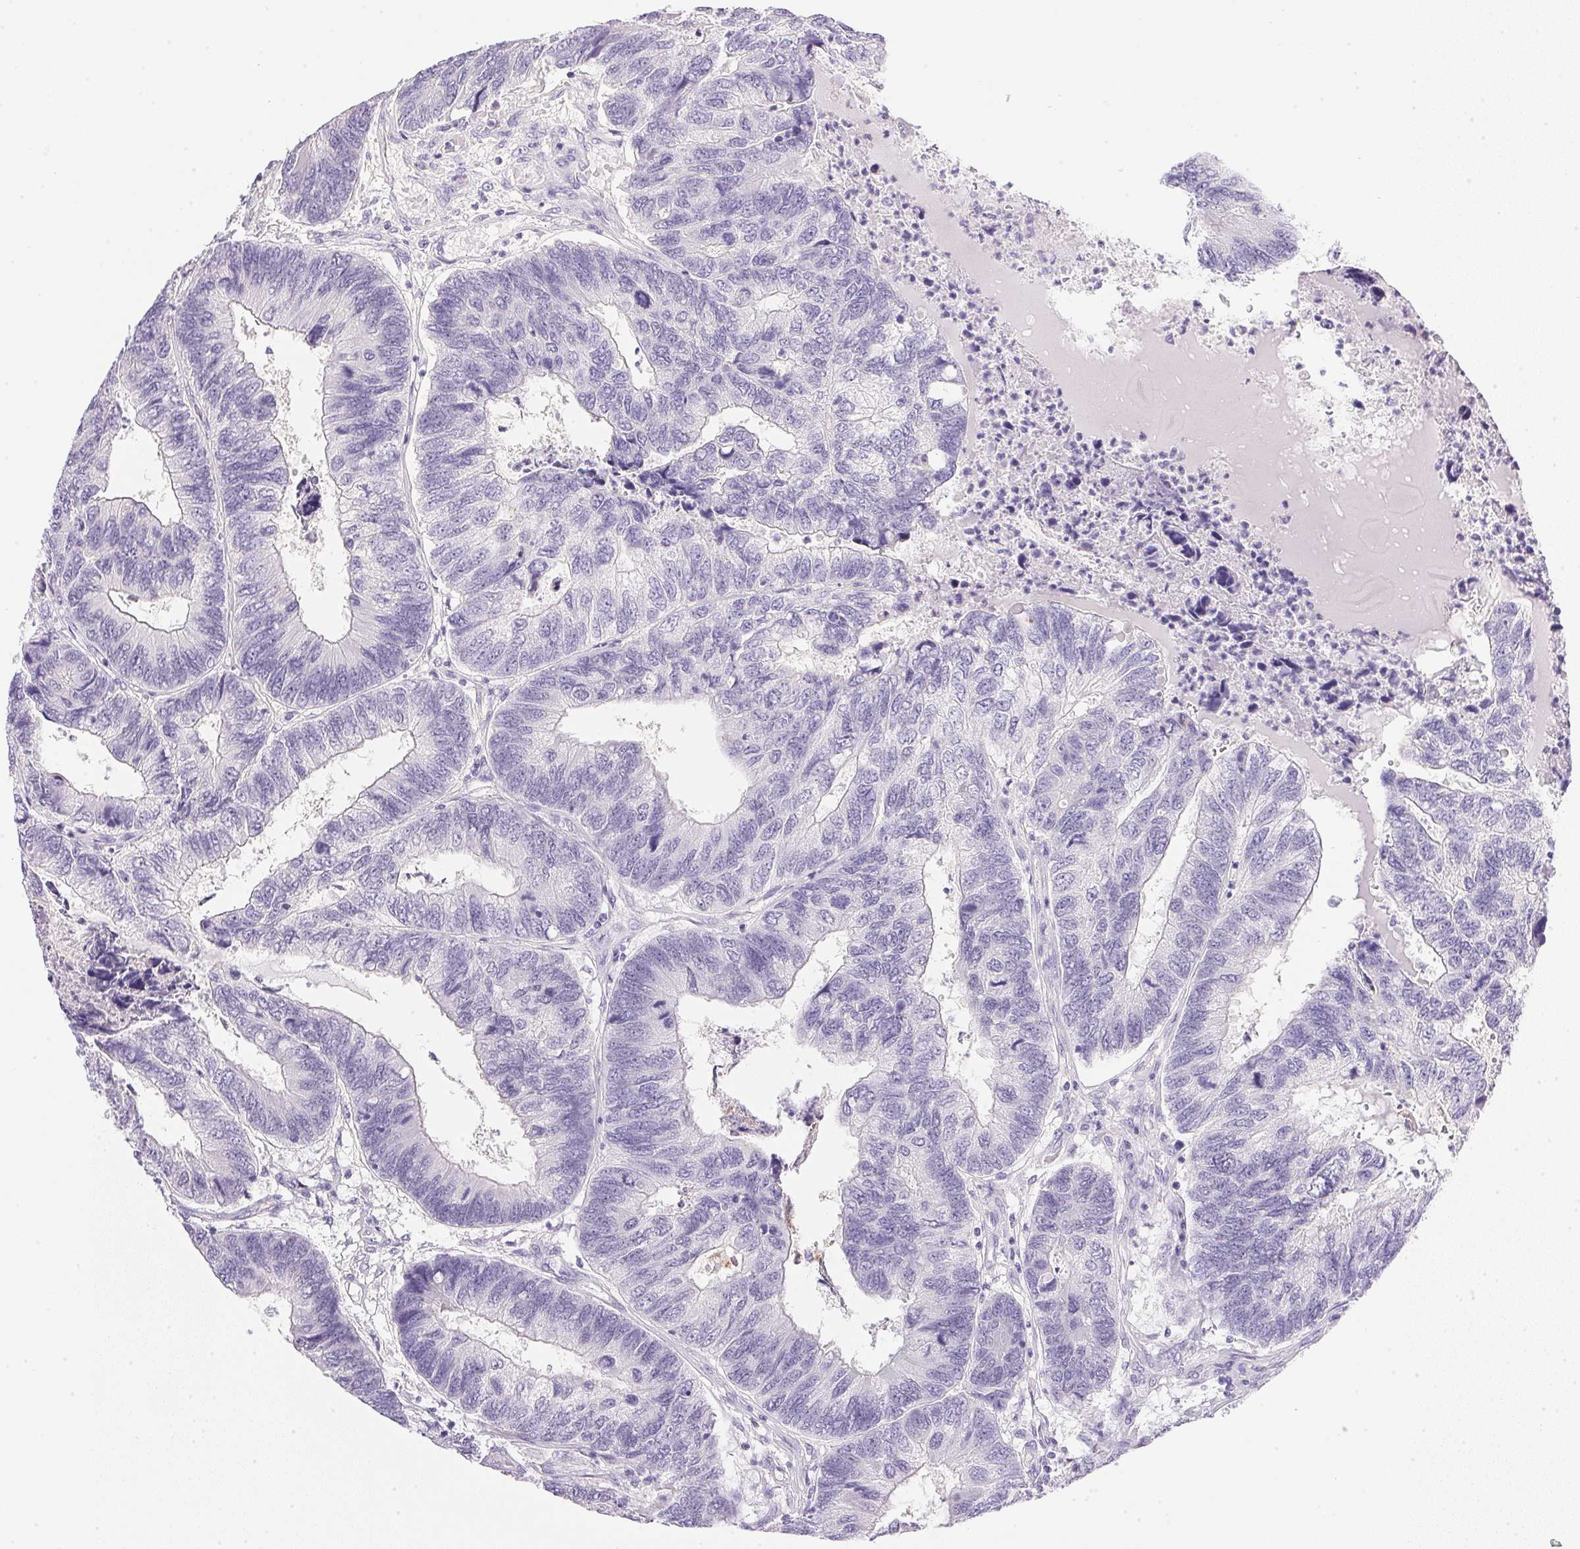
{"staining": {"intensity": "negative", "quantity": "none", "location": "none"}, "tissue": "colorectal cancer", "cell_type": "Tumor cells", "image_type": "cancer", "snomed": [{"axis": "morphology", "description": "Adenocarcinoma, NOS"}, {"axis": "topography", "description": "Colon"}], "caption": "Immunohistochemistry histopathology image of neoplastic tissue: human colorectal adenocarcinoma stained with DAB (3,3'-diaminobenzidine) shows no significant protein staining in tumor cells.", "gene": "ATP6V0A4", "patient": {"sex": "female", "age": 67}}